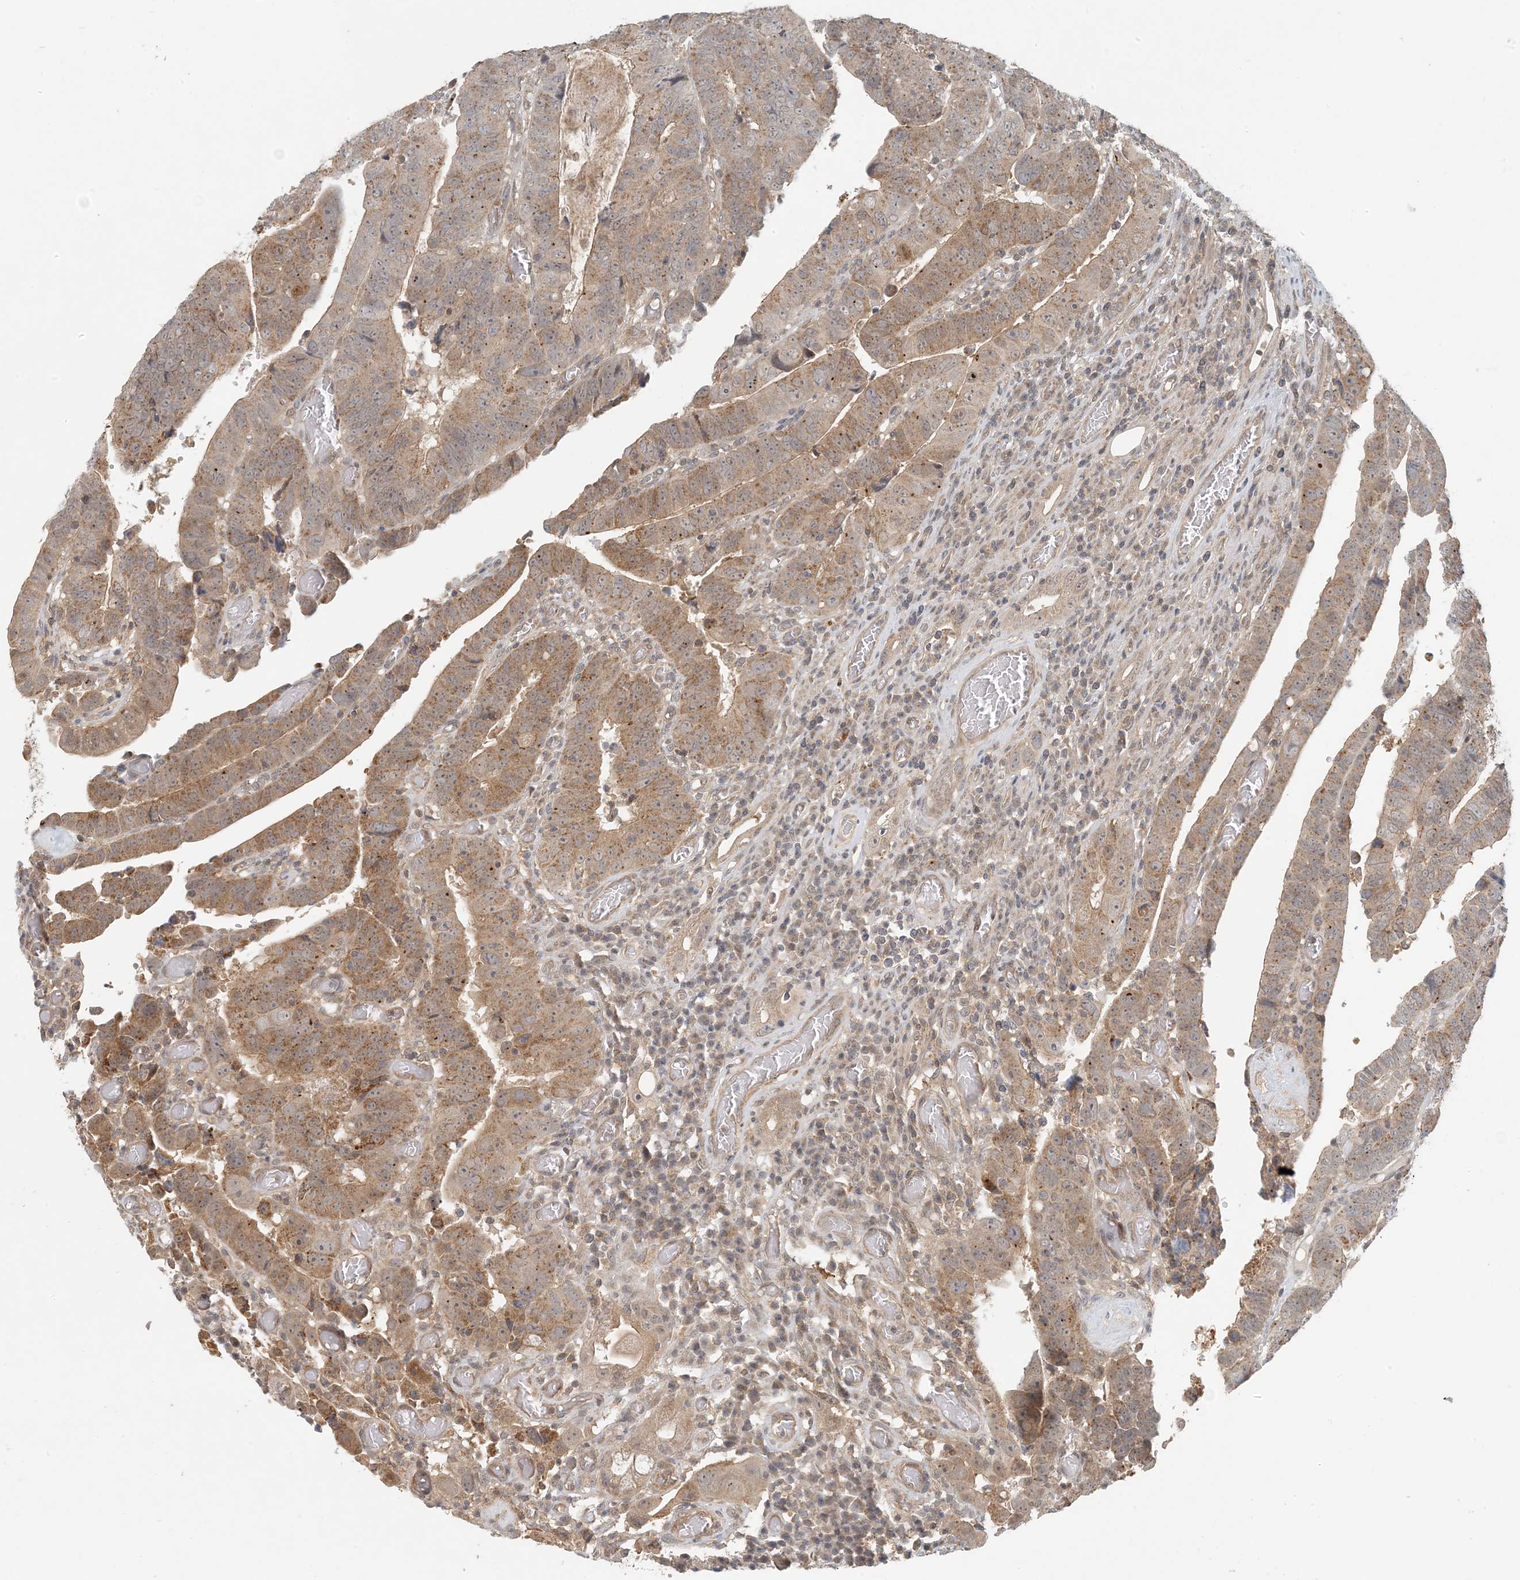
{"staining": {"intensity": "moderate", "quantity": ">75%", "location": "cytoplasmic/membranous"}, "tissue": "colorectal cancer", "cell_type": "Tumor cells", "image_type": "cancer", "snomed": [{"axis": "morphology", "description": "Normal tissue, NOS"}, {"axis": "morphology", "description": "Adenocarcinoma, NOS"}, {"axis": "topography", "description": "Rectum"}], "caption": "Colorectal cancer stained for a protein (brown) displays moderate cytoplasmic/membranous positive positivity in about >75% of tumor cells.", "gene": "OBI1", "patient": {"sex": "female", "age": 65}}